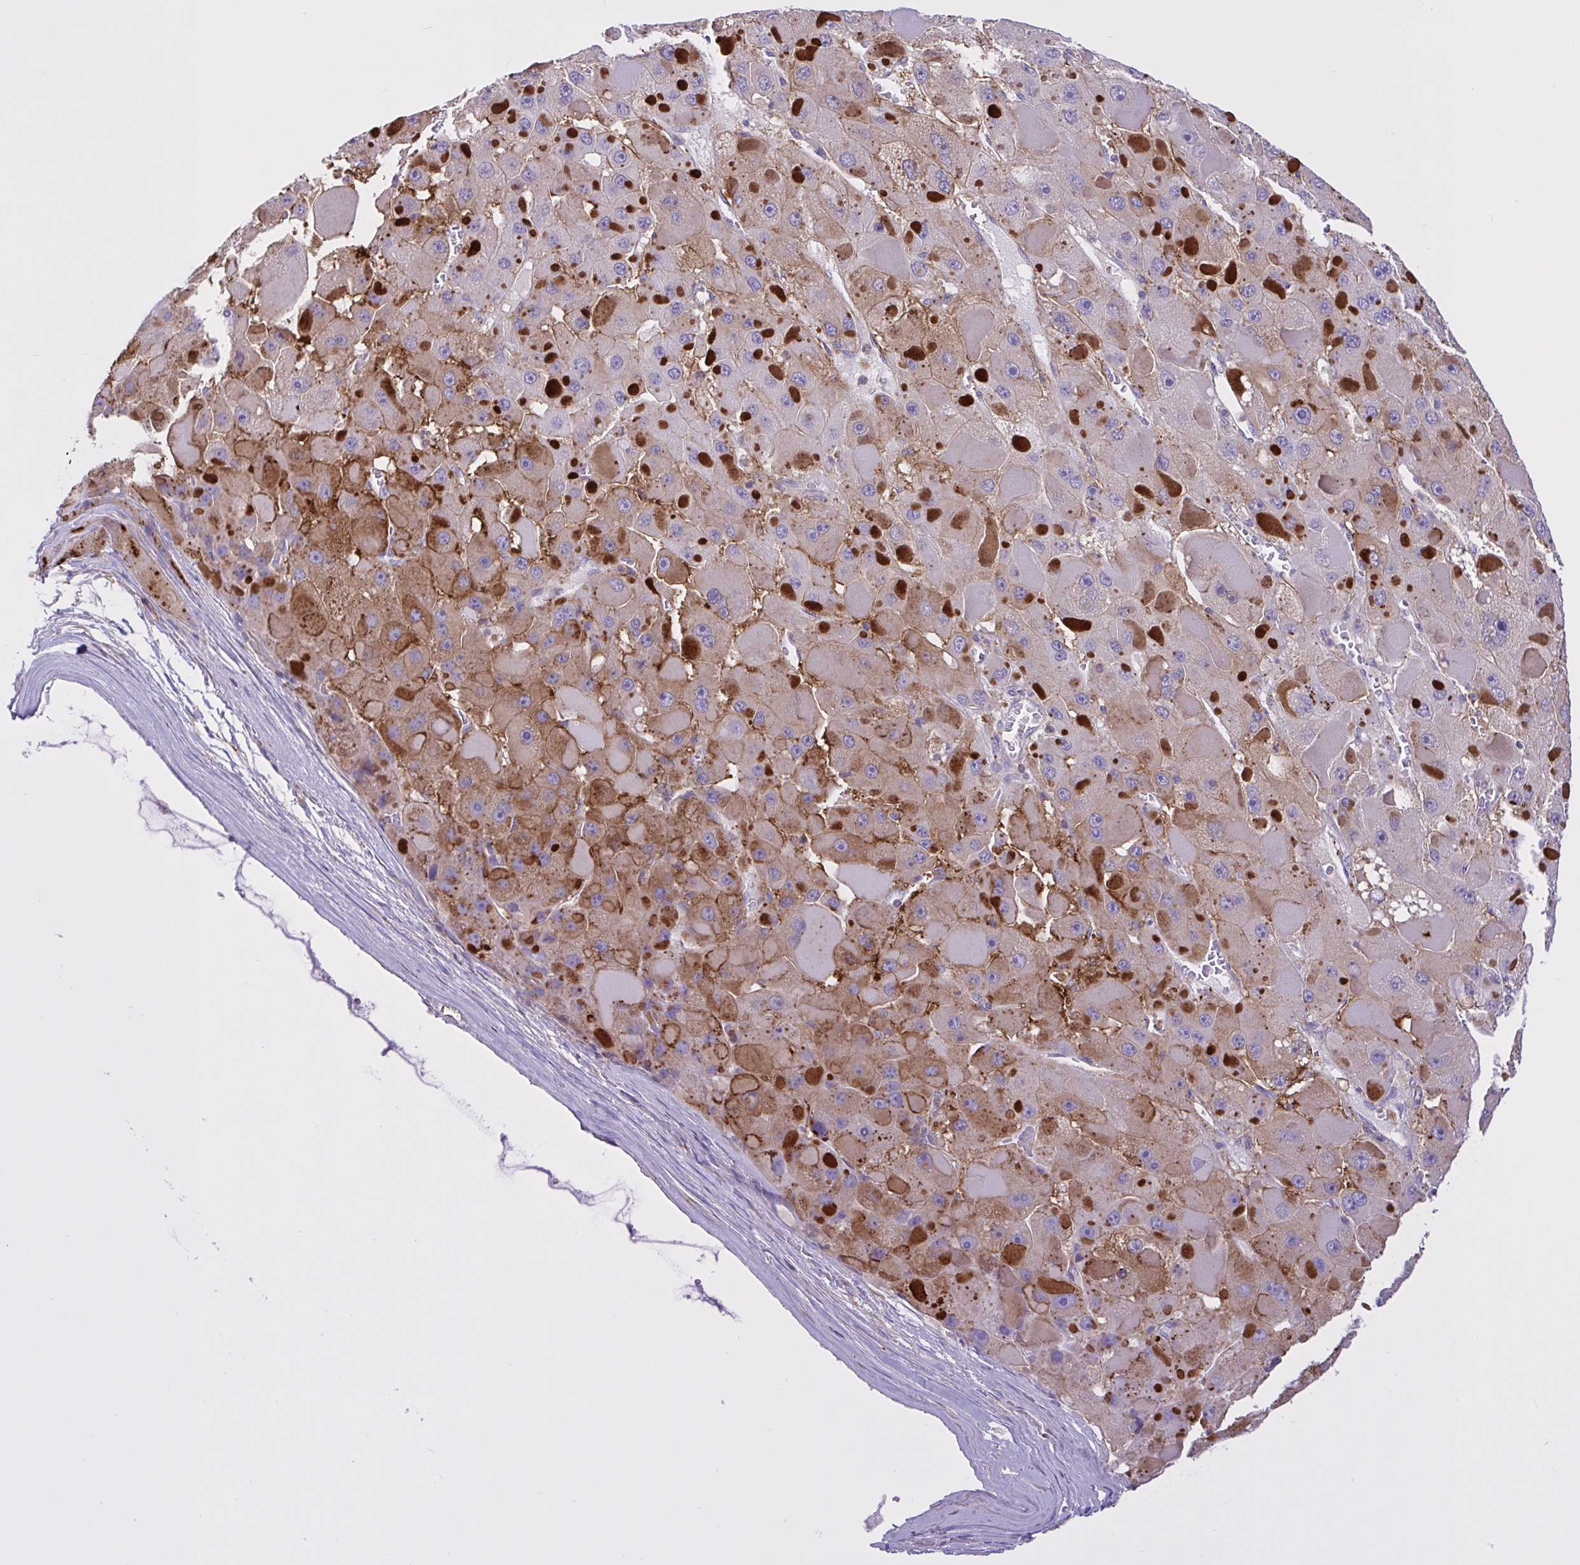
{"staining": {"intensity": "moderate", "quantity": "25%-75%", "location": "cytoplasmic/membranous"}, "tissue": "liver cancer", "cell_type": "Tumor cells", "image_type": "cancer", "snomed": [{"axis": "morphology", "description": "Carcinoma, Hepatocellular, NOS"}, {"axis": "topography", "description": "Liver"}], "caption": "IHC (DAB) staining of human liver hepatocellular carcinoma demonstrates moderate cytoplasmic/membranous protein staining in about 25%-75% of tumor cells.", "gene": "OR51M1", "patient": {"sex": "female", "age": 73}}